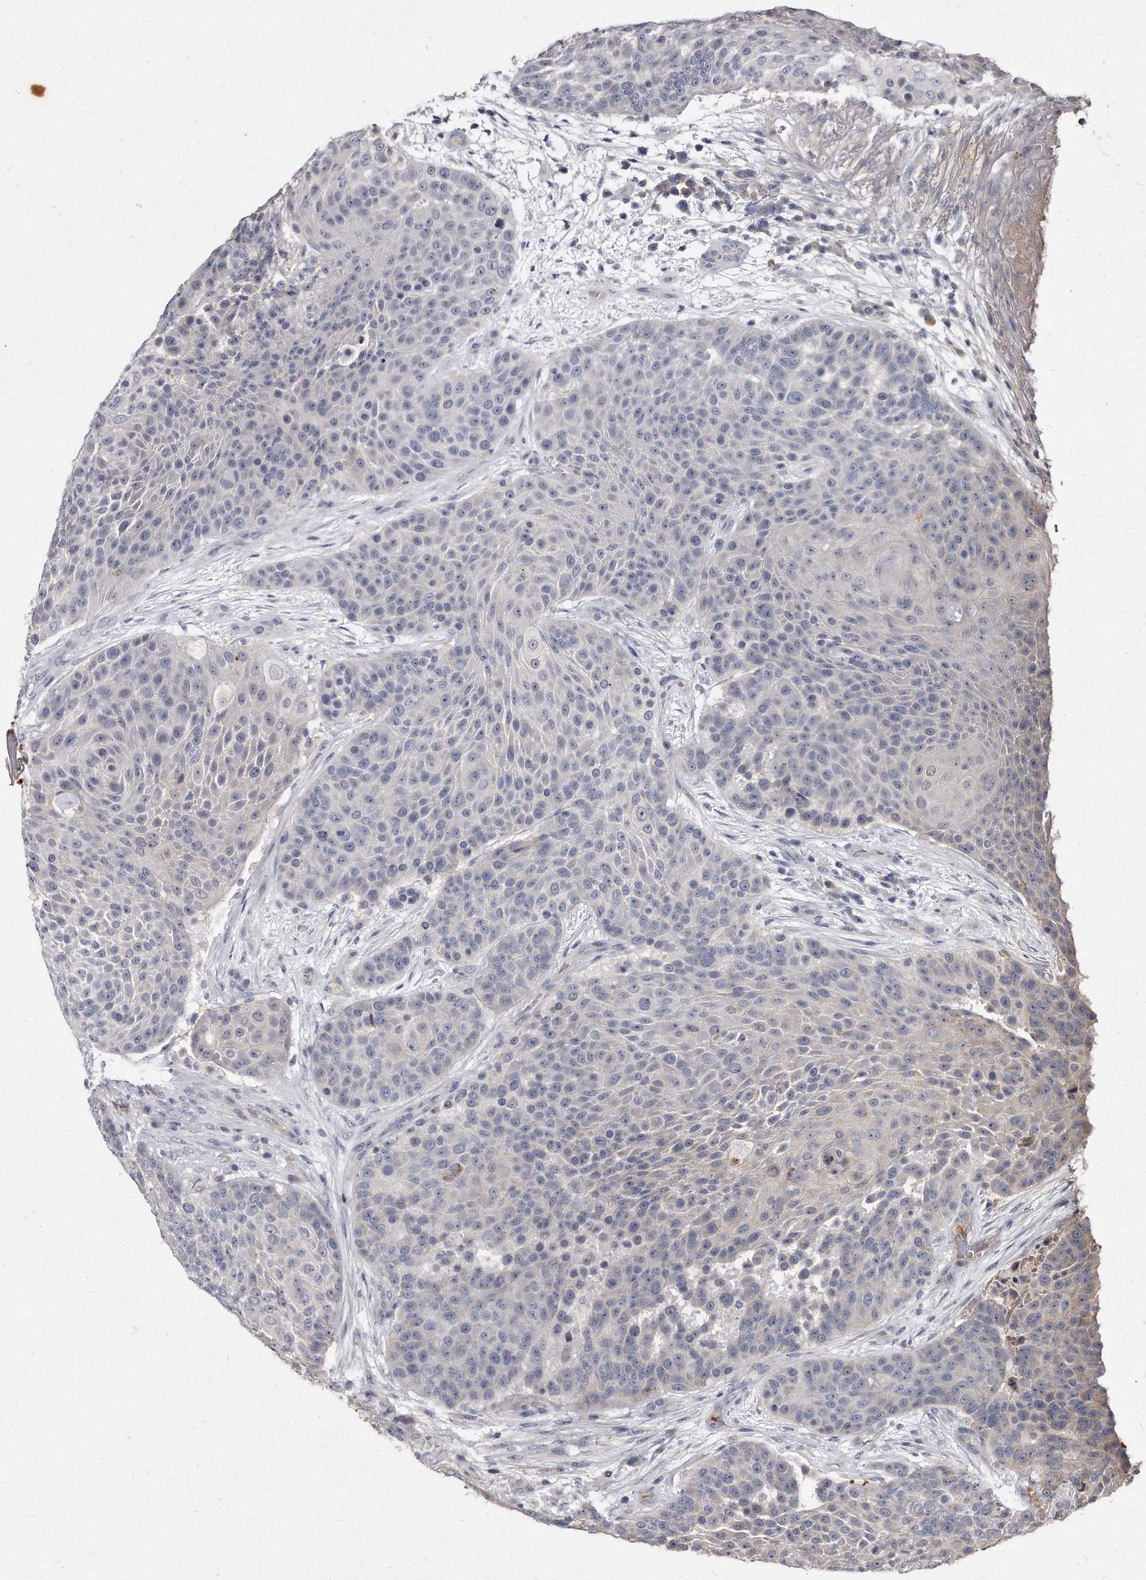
{"staining": {"intensity": "negative", "quantity": "none", "location": "none"}, "tissue": "urothelial cancer", "cell_type": "Tumor cells", "image_type": "cancer", "snomed": [{"axis": "morphology", "description": "Urothelial carcinoma, High grade"}, {"axis": "topography", "description": "Urinary bladder"}], "caption": "Immunohistochemistry photomicrograph of neoplastic tissue: human urothelial cancer stained with DAB reveals no significant protein positivity in tumor cells.", "gene": "KLHDC3", "patient": {"sex": "female", "age": 63}}